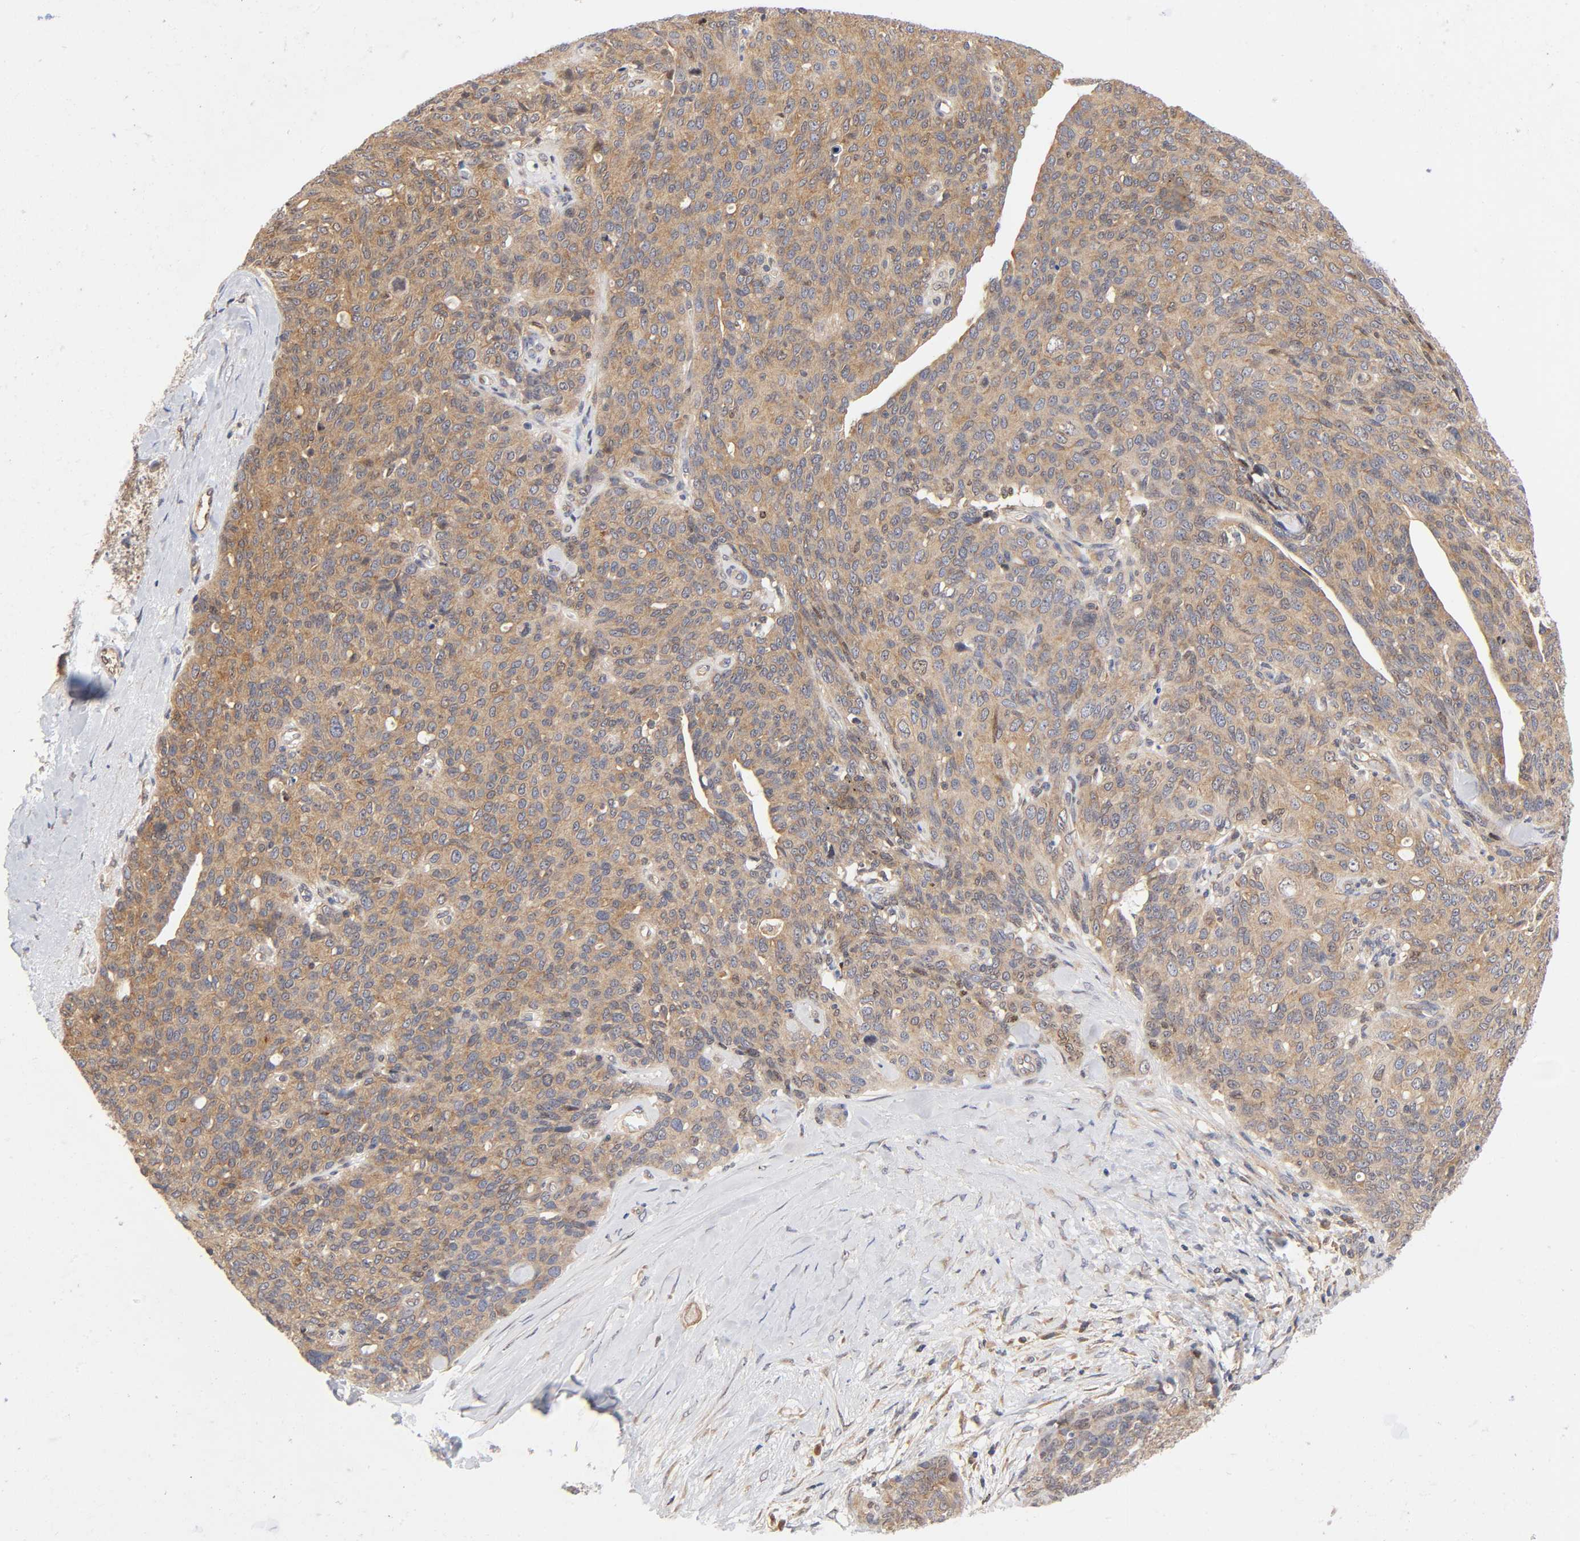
{"staining": {"intensity": "weak", "quantity": ">75%", "location": "cytoplasmic/membranous"}, "tissue": "ovarian cancer", "cell_type": "Tumor cells", "image_type": "cancer", "snomed": [{"axis": "morphology", "description": "Carcinoma, endometroid"}, {"axis": "topography", "description": "Ovary"}], "caption": "A brown stain highlights weak cytoplasmic/membranous staining of a protein in endometroid carcinoma (ovarian) tumor cells. The staining was performed using DAB to visualize the protein expression in brown, while the nuclei were stained in blue with hematoxylin (Magnification: 20x).", "gene": "PAFAH1B1", "patient": {"sex": "female", "age": 60}}